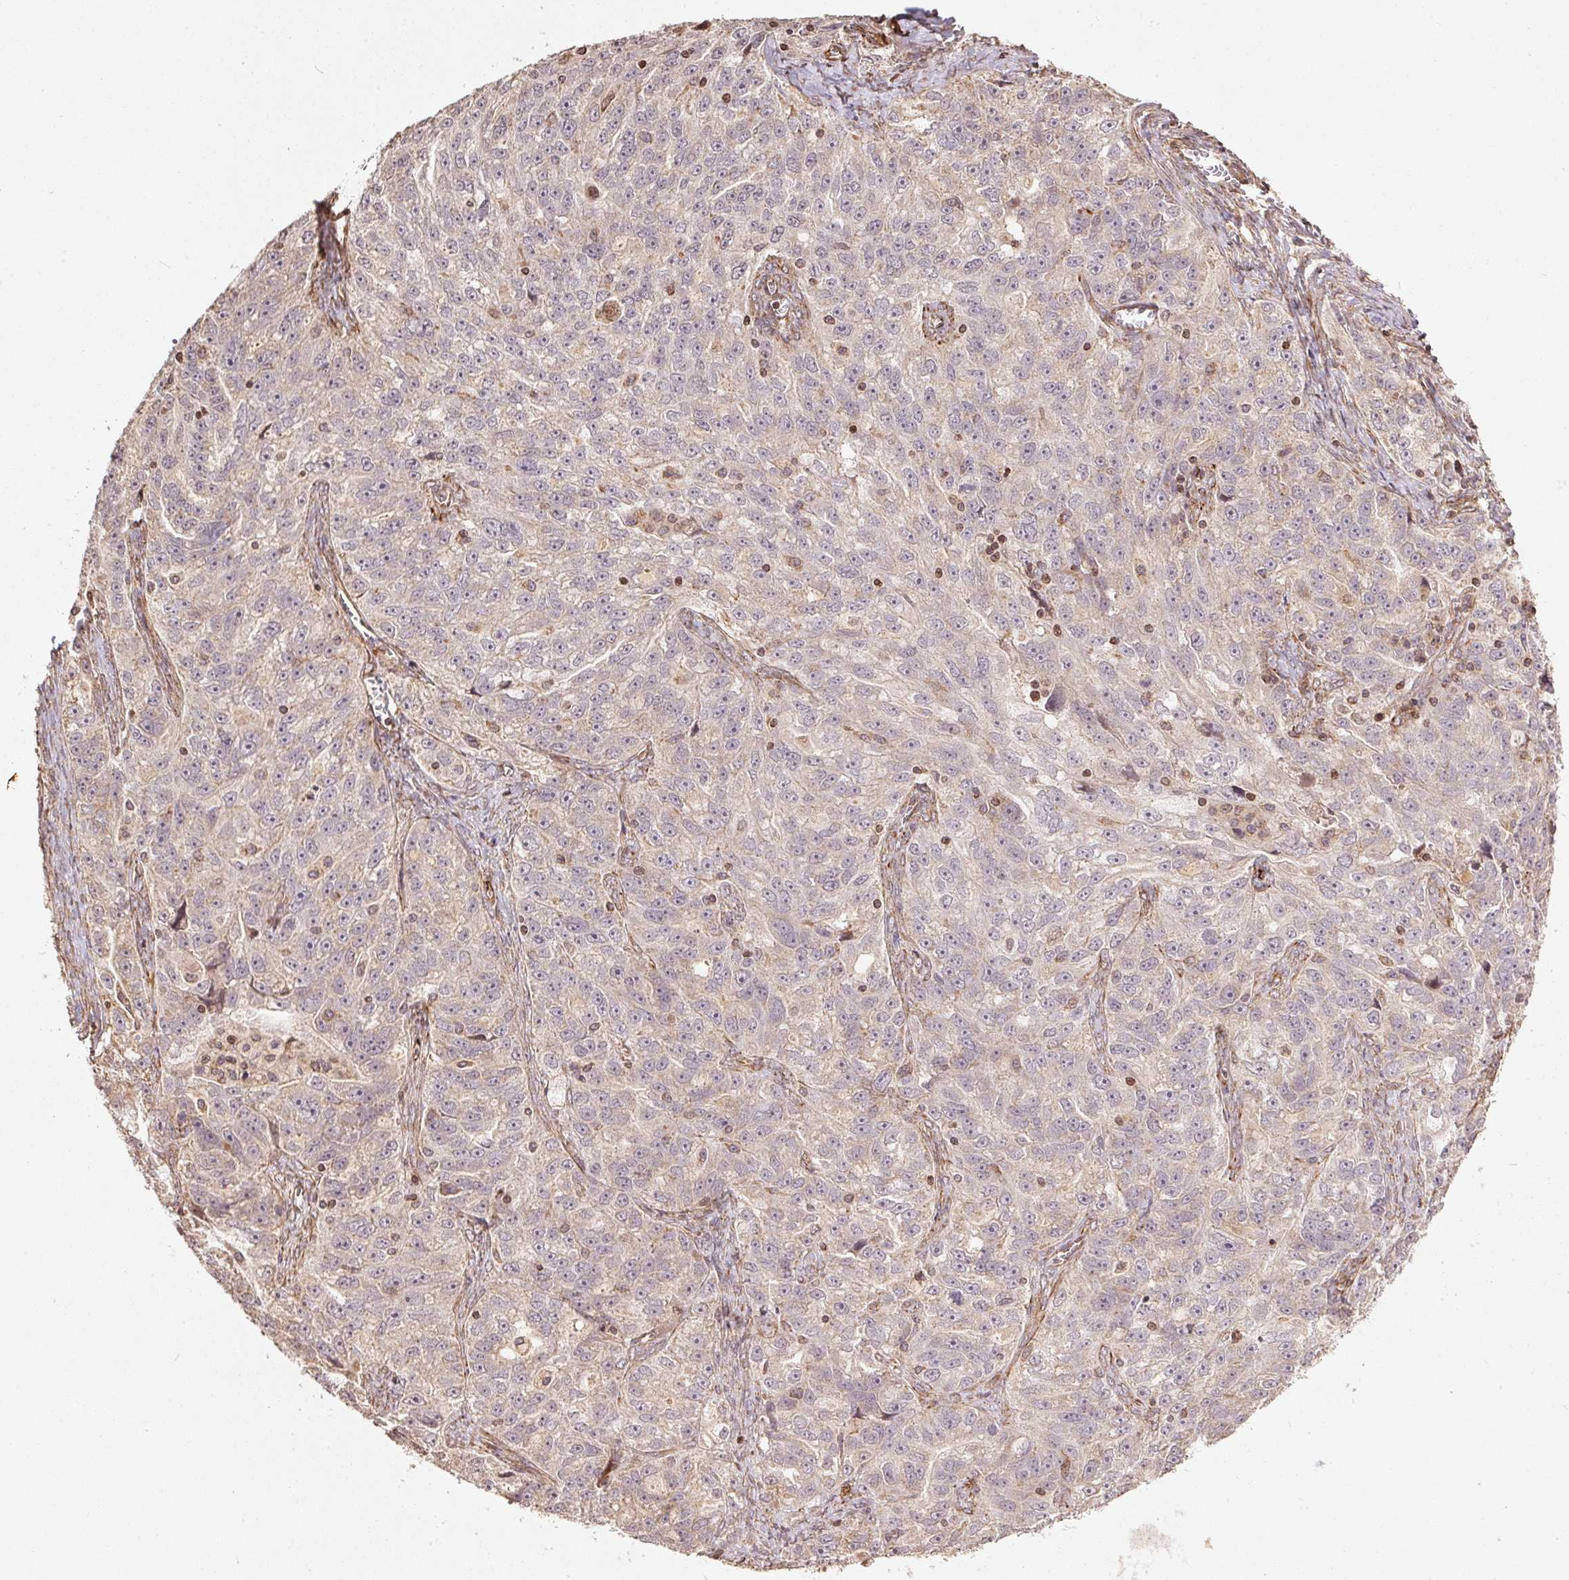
{"staining": {"intensity": "weak", "quantity": "<25%", "location": "cytoplasmic/membranous"}, "tissue": "ovarian cancer", "cell_type": "Tumor cells", "image_type": "cancer", "snomed": [{"axis": "morphology", "description": "Cystadenocarcinoma, serous, NOS"}, {"axis": "topography", "description": "Ovary"}], "caption": "Ovarian cancer (serous cystadenocarcinoma) was stained to show a protein in brown. There is no significant staining in tumor cells. Brightfield microscopy of immunohistochemistry stained with DAB (3,3'-diaminobenzidine) (brown) and hematoxylin (blue), captured at high magnification.", "gene": "SPRED2", "patient": {"sex": "female", "age": 51}}